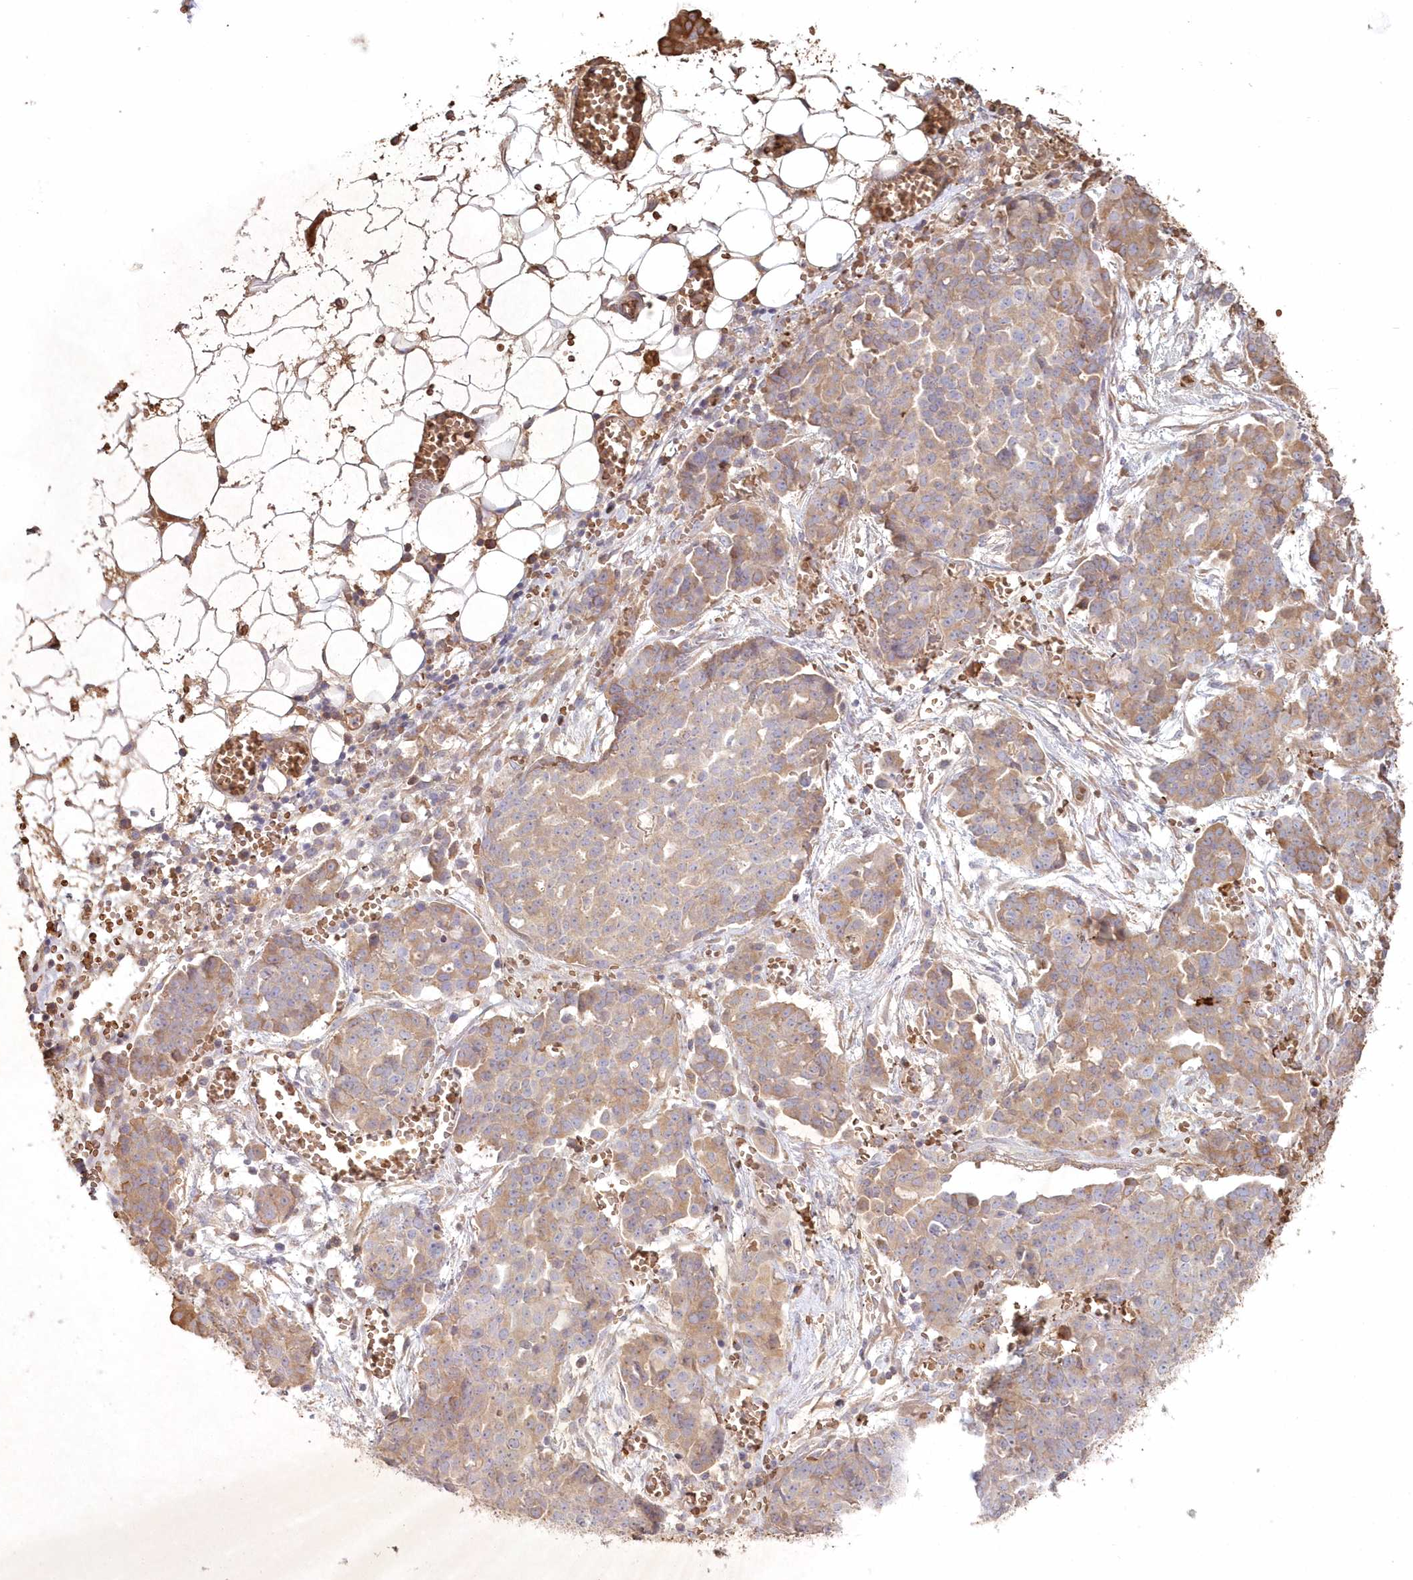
{"staining": {"intensity": "weak", "quantity": "25%-75%", "location": "cytoplasmic/membranous"}, "tissue": "ovarian cancer", "cell_type": "Tumor cells", "image_type": "cancer", "snomed": [{"axis": "morphology", "description": "Cystadenocarcinoma, serous, NOS"}, {"axis": "topography", "description": "Soft tissue"}, {"axis": "topography", "description": "Ovary"}], "caption": "There is low levels of weak cytoplasmic/membranous positivity in tumor cells of ovarian serous cystadenocarcinoma, as demonstrated by immunohistochemical staining (brown color).", "gene": "SERINC1", "patient": {"sex": "female", "age": 57}}